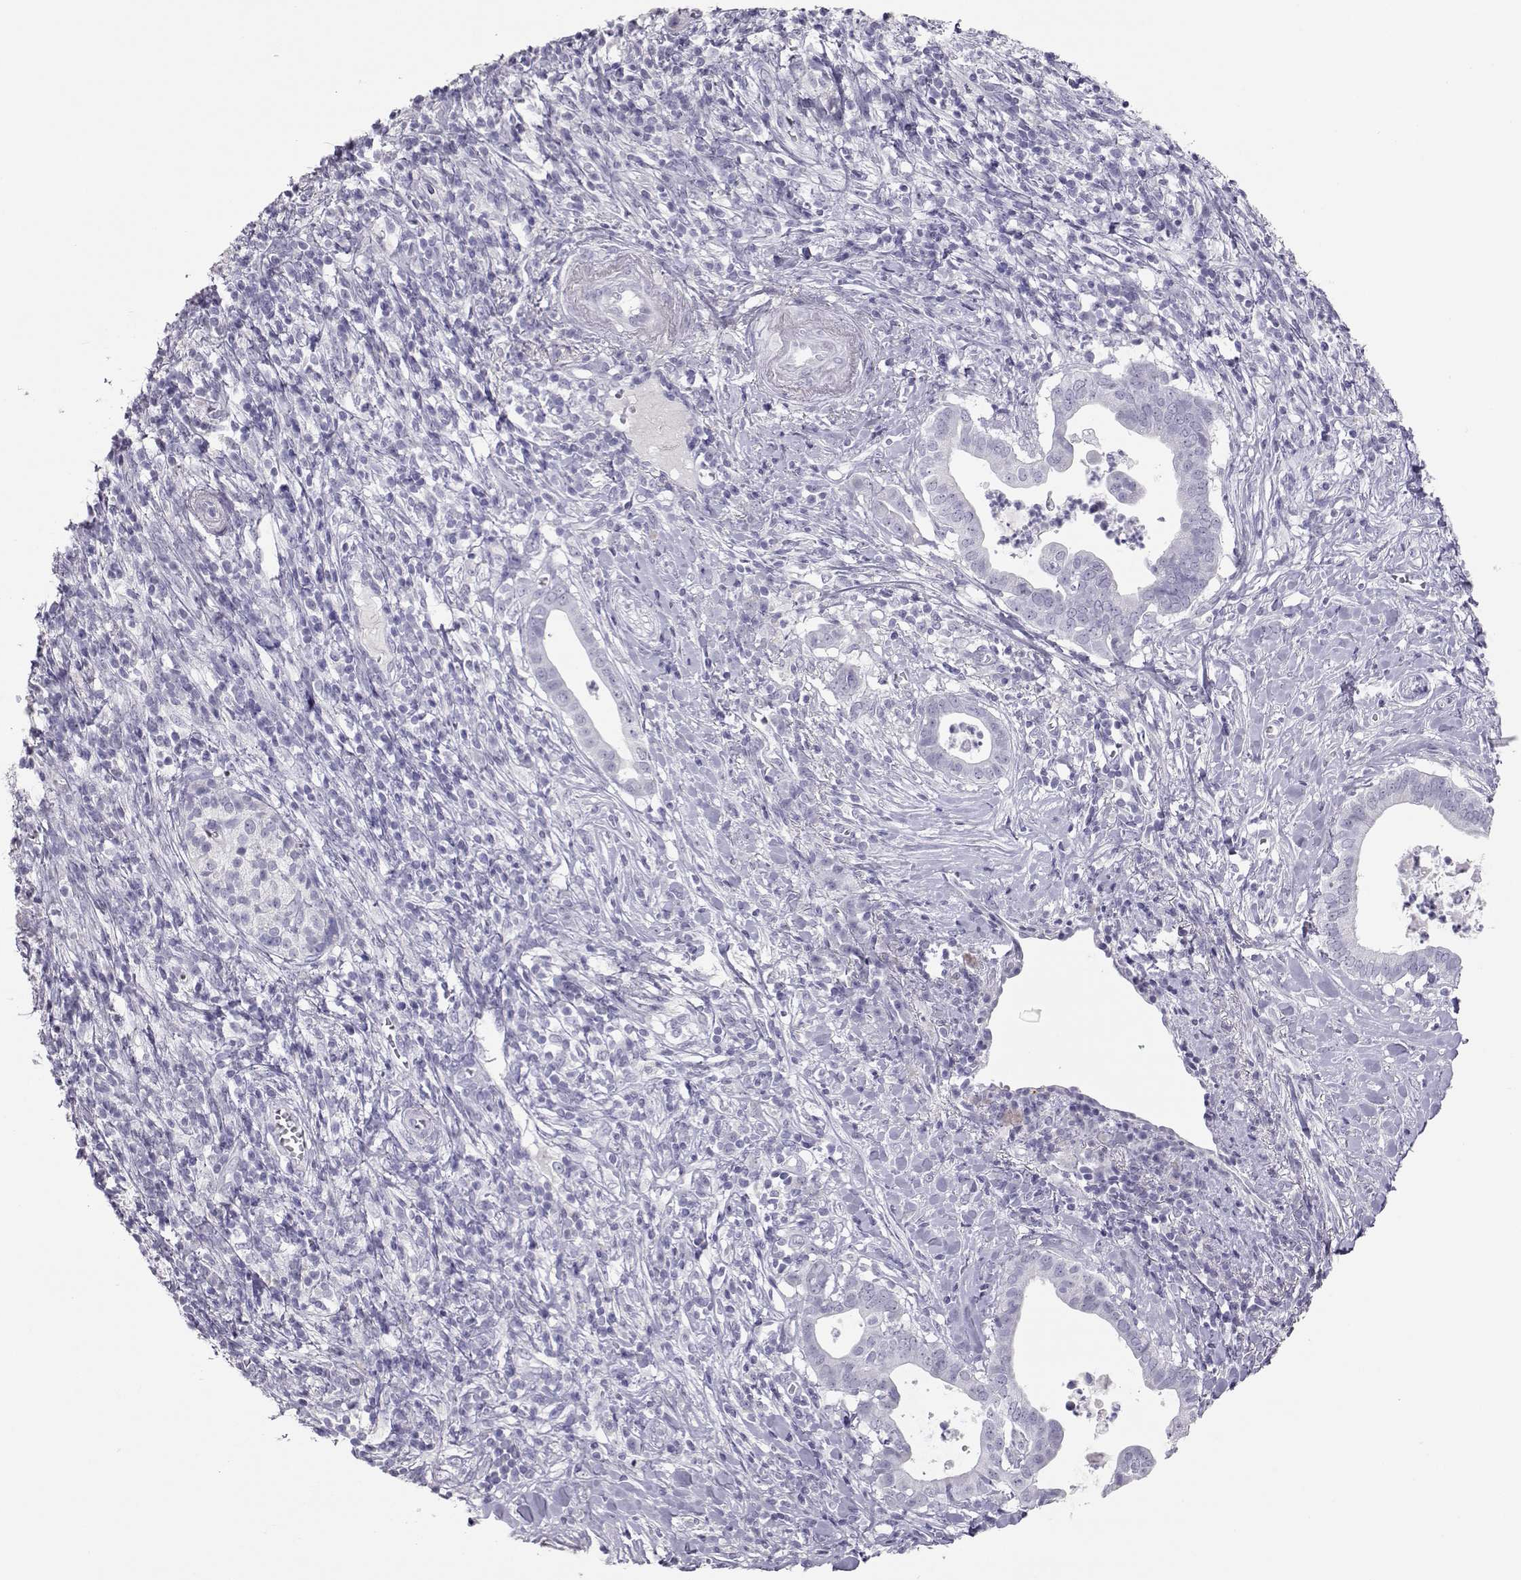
{"staining": {"intensity": "negative", "quantity": "none", "location": "none"}, "tissue": "pancreatic cancer", "cell_type": "Tumor cells", "image_type": "cancer", "snomed": [{"axis": "morphology", "description": "Adenocarcinoma, NOS"}, {"axis": "topography", "description": "Pancreas"}], "caption": "Immunohistochemistry micrograph of neoplastic tissue: human pancreatic cancer (adenocarcinoma) stained with DAB exhibits no significant protein expression in tumor cells.", "gene": "PMCH", "patient": {"sex": "male", "age": 61}}